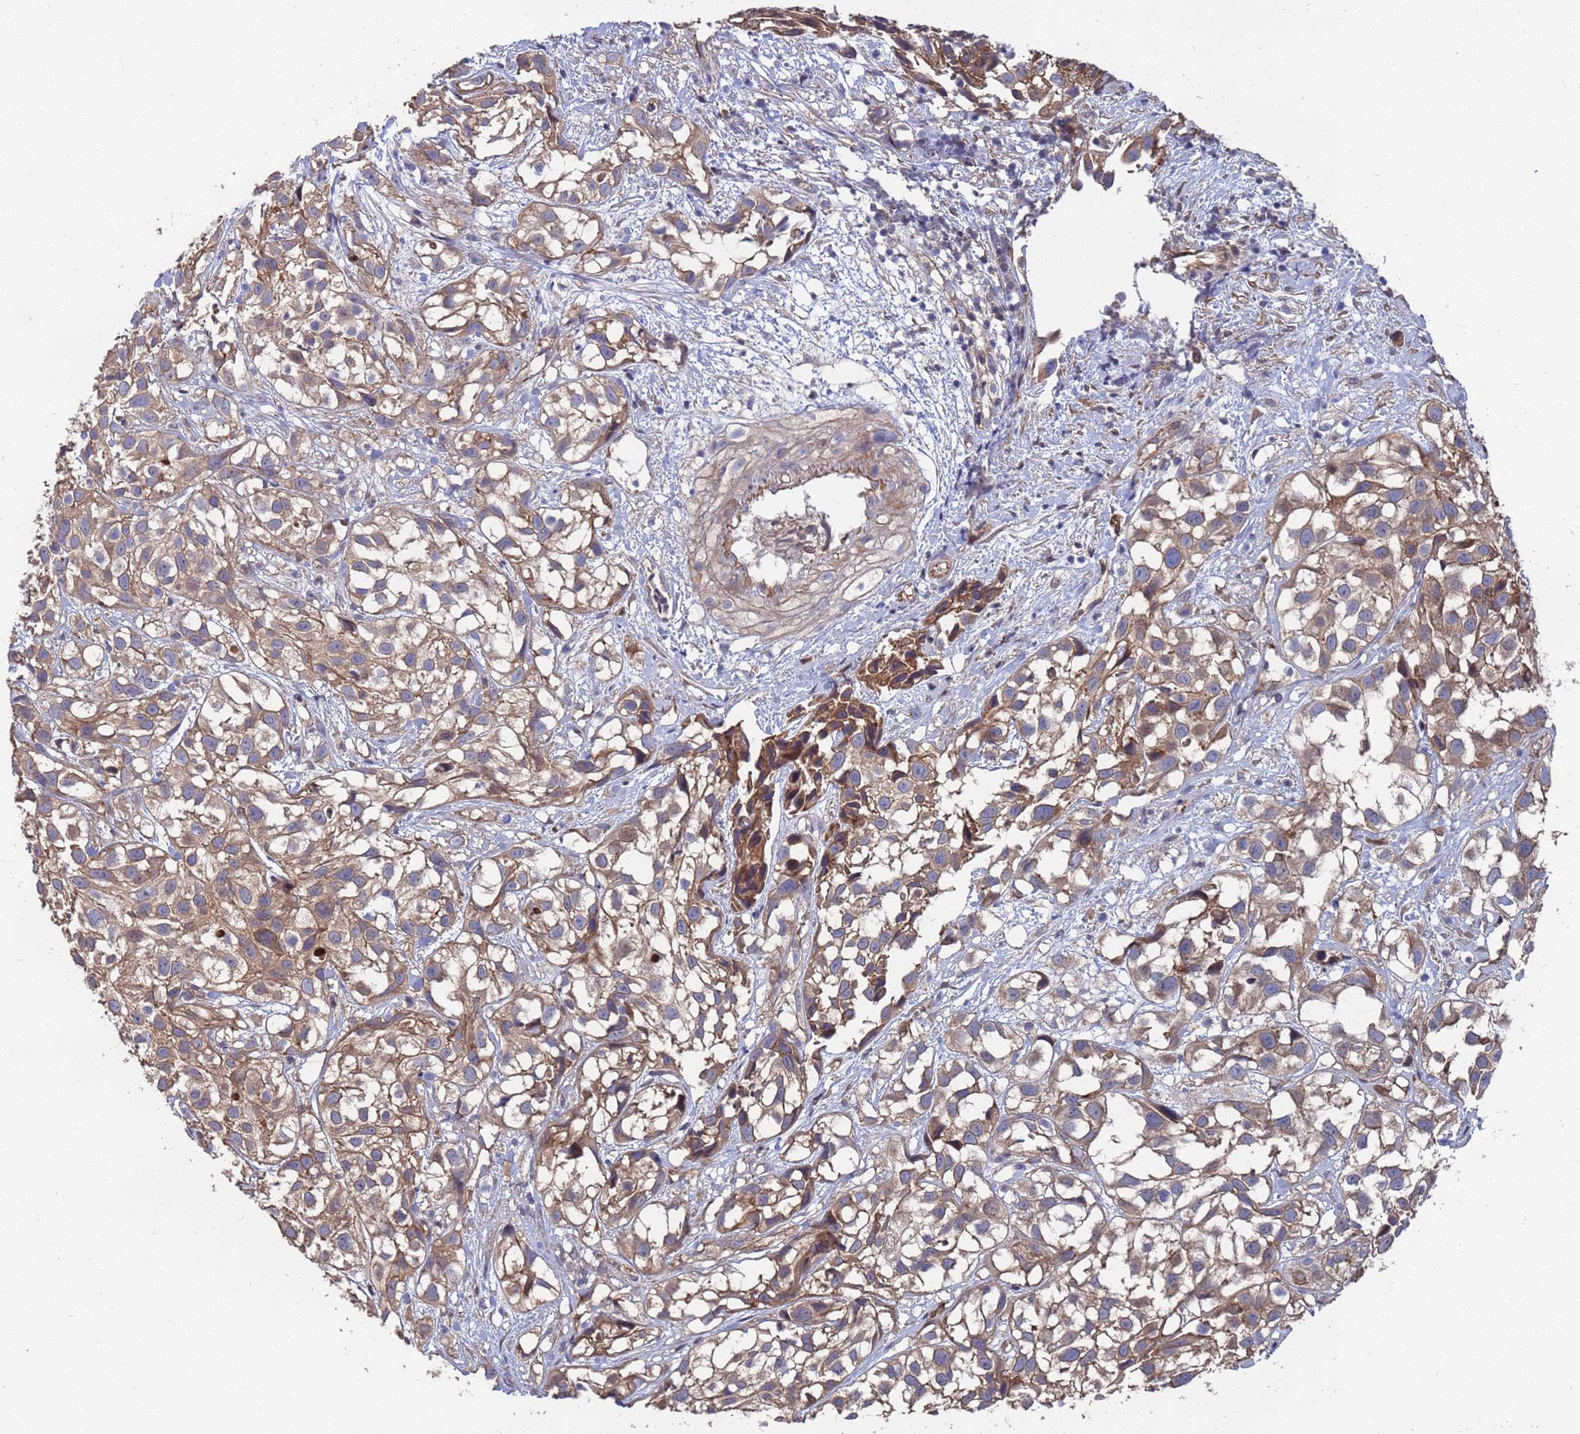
{"staining": {"intensity": "moderate", "quantity": ">75%", "location": "cytoplasmic/membranous"}, "tissue": "urothelial cancer", "cell_type": "Tumor cells", "image_type": "cancer", "snomed": [{"axis": "morphology", "description": "Urothelial carcinoma, High grade"}, {"axis": "topography", "description": "Urinary bladder"}], "caption": "An IHC micrograph of tumor tissue is shown. Protein staining in brown highlights moderate cytoplasmic/membranous positivity in high-grade urothelial carcinoma within tumor cells.", "gene": "NDUFAF6", "patient": {"sex": "male", "age": 56}}